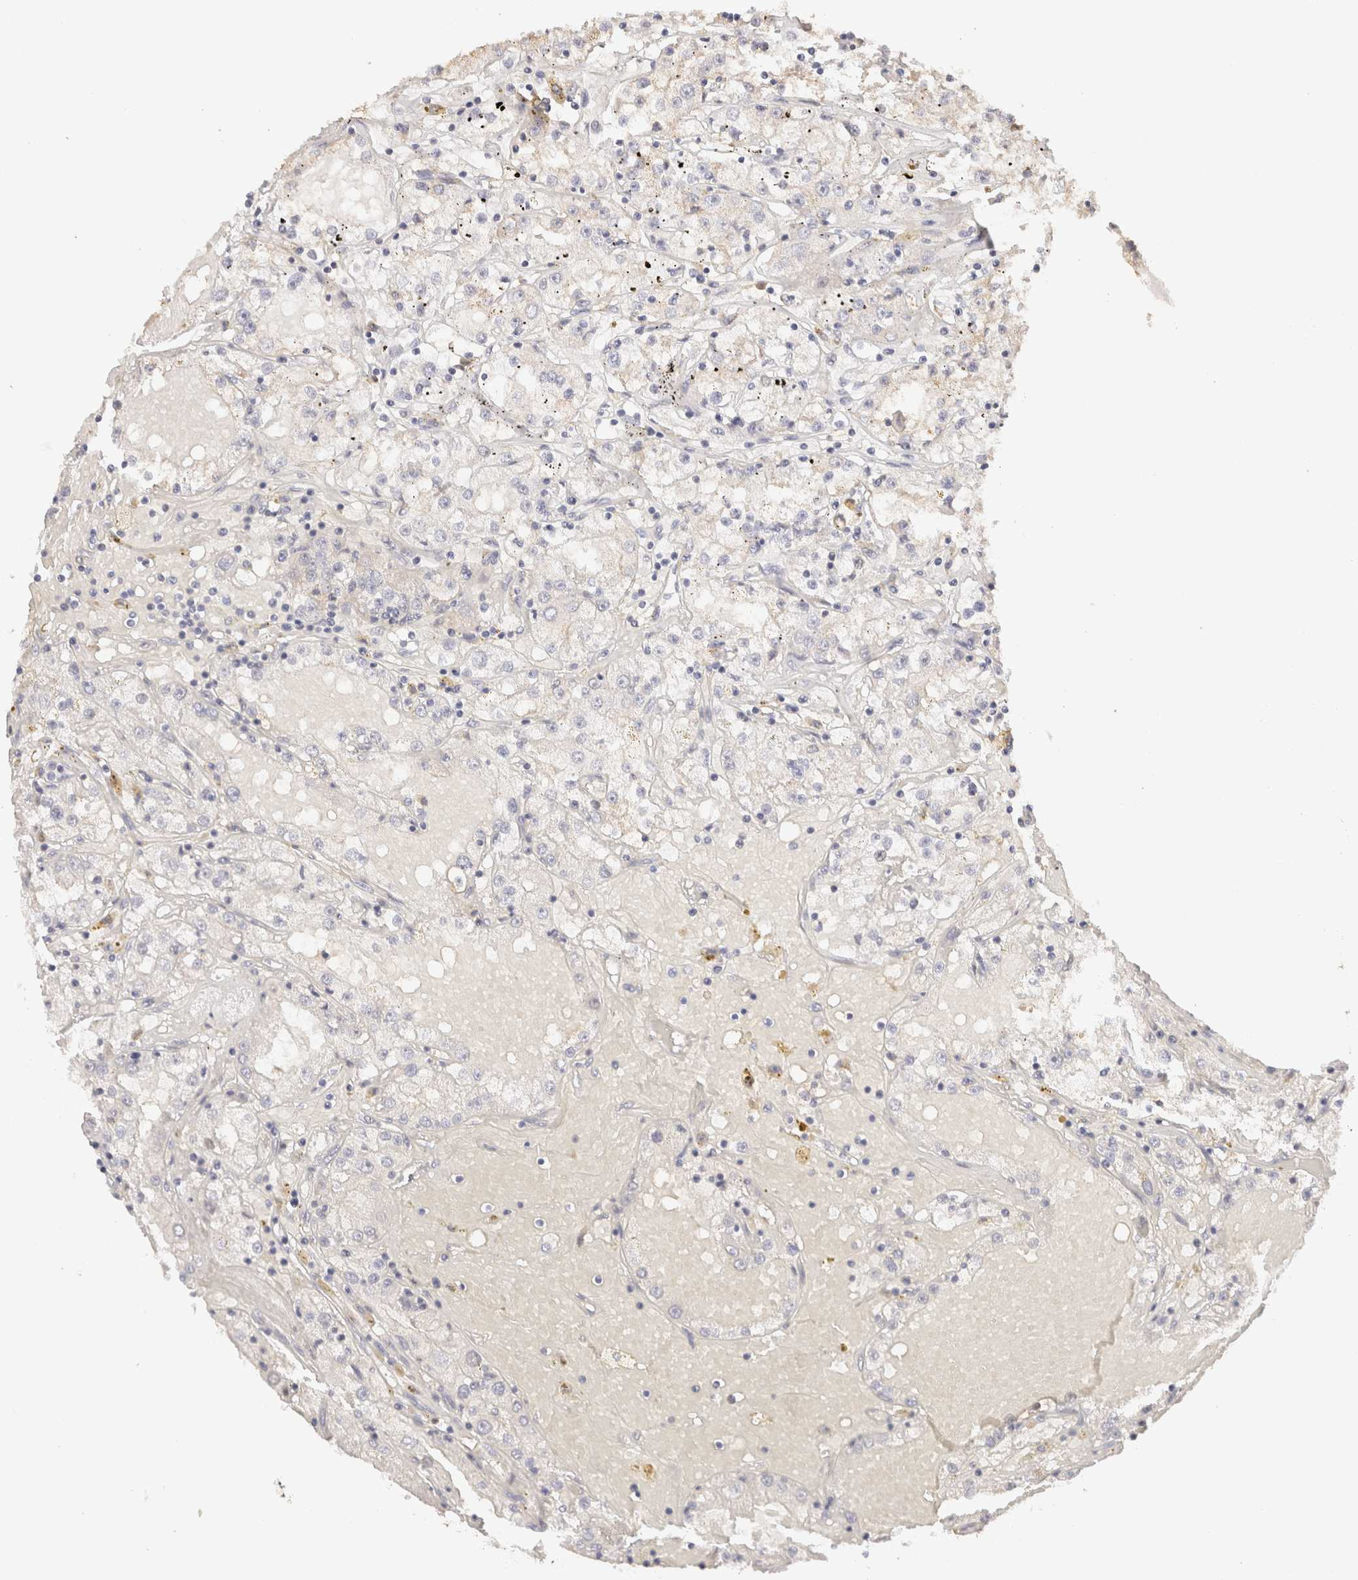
{"staining": {"intensity": "negative", "quantity": "none", "location": "none"}, "tissue": "renal cancer", "cell_type": "Tumor cells", "image_type": "cancer", "snomed": [{"axis": "morphology", "description": "Adenocarcinoma, NOS"}, {"axis": "topography", "description": "Kidney"}], "caption": "Protein analysis of adenocarcinoma (renal) exhibits no significant positivity in tumor cells.", "gene": "SCGB2A2", "patient": {"sex": "male", "age": 56}}